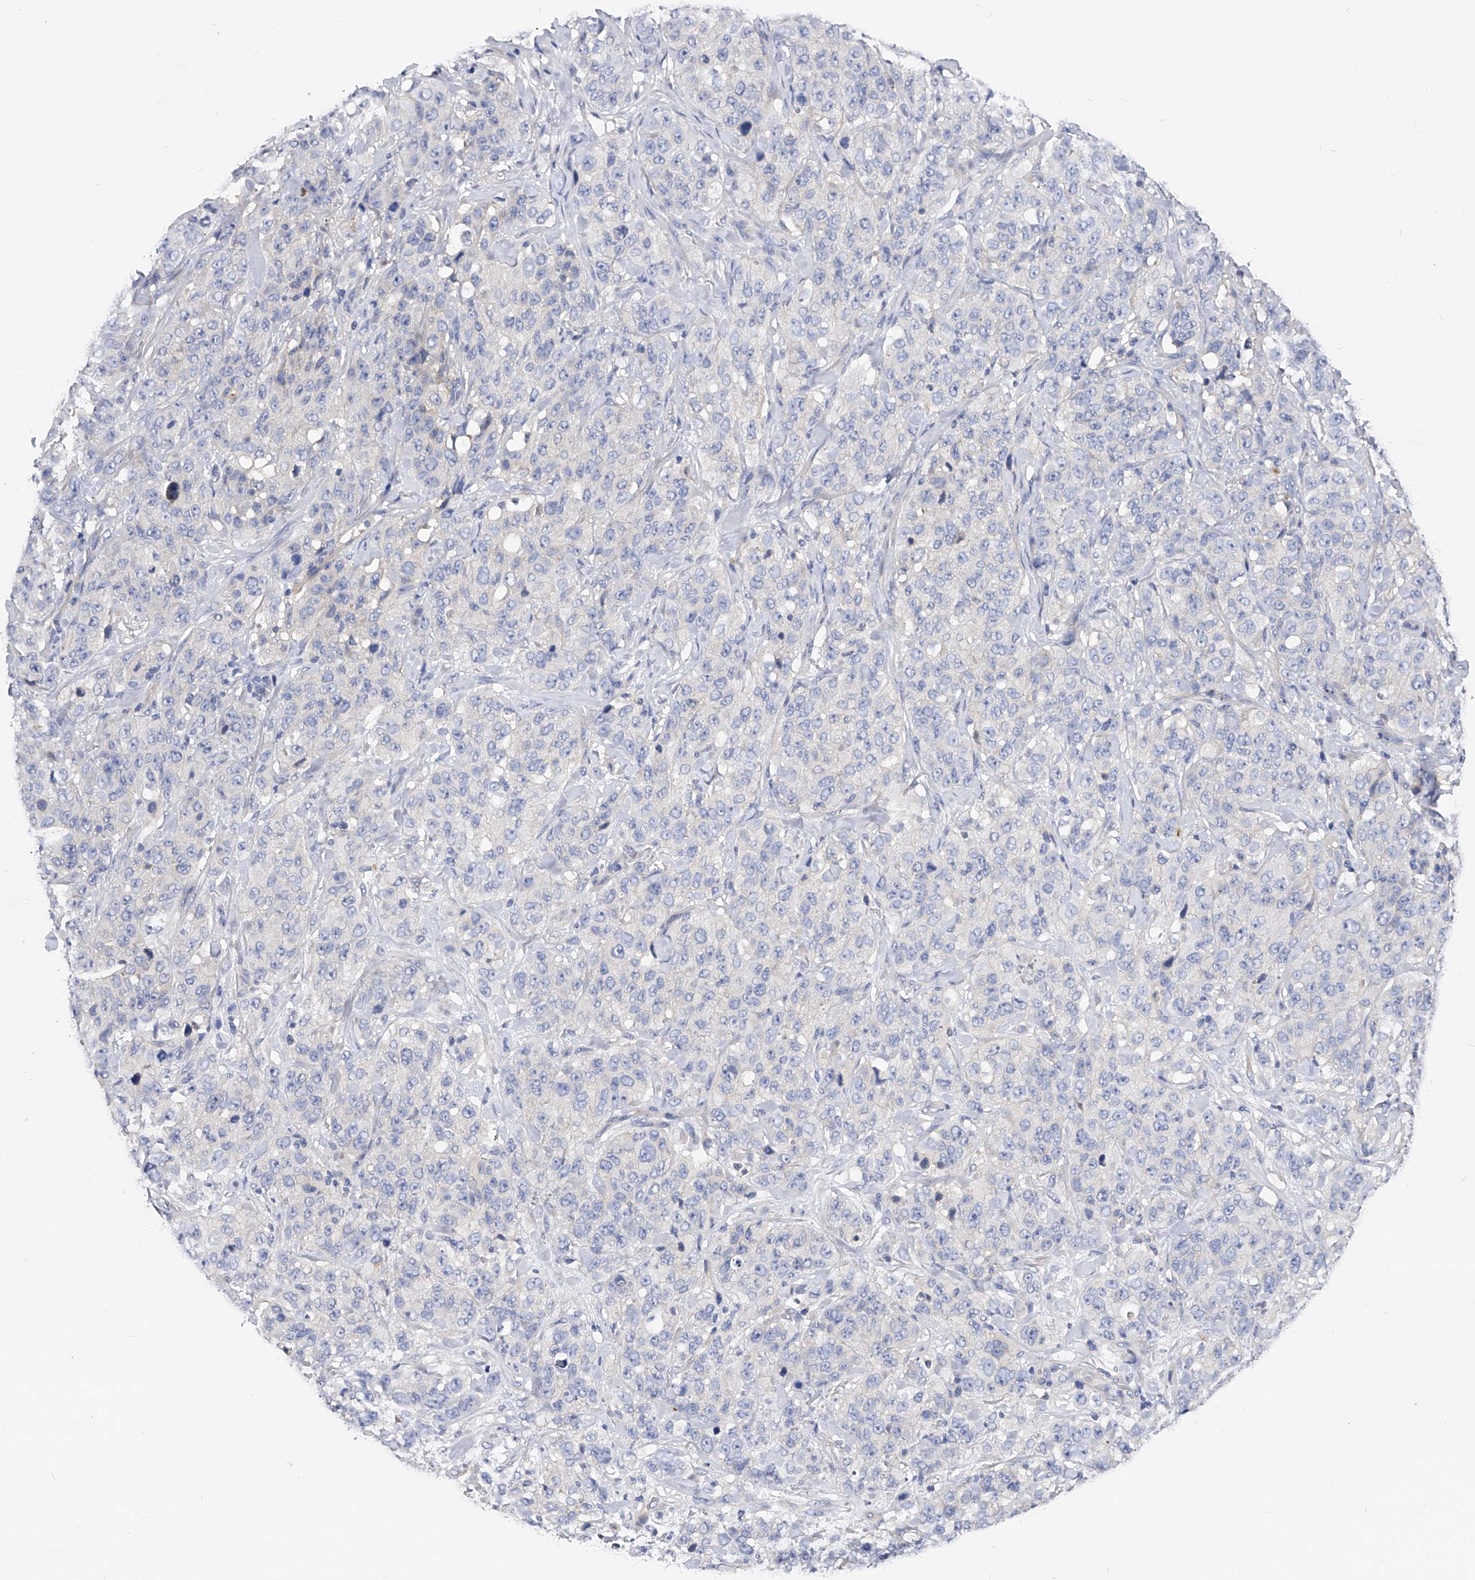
{"staining": {"intensity": "negative", "quantity": "none", "location": "none"}, "tissue": "stomach cancer", "cell_type": "Tumor cells", "image_type": "cancer", "snomed": [{"axis": "morphology", "description": "Adenocarcinoma, NOS"}, {"axis": "topography", "description": "Stomach"}], "caption": "High magnification brightfield microscopy of stomach adenocarcinoma stained with DAB (3,3'-diaminobenzidine) (brown) and counterstained with hematoxylin (blue): tumor cells show no significant staining.", "gene": "PPP5C", "patient": {"sex": "male", "age": 48}}